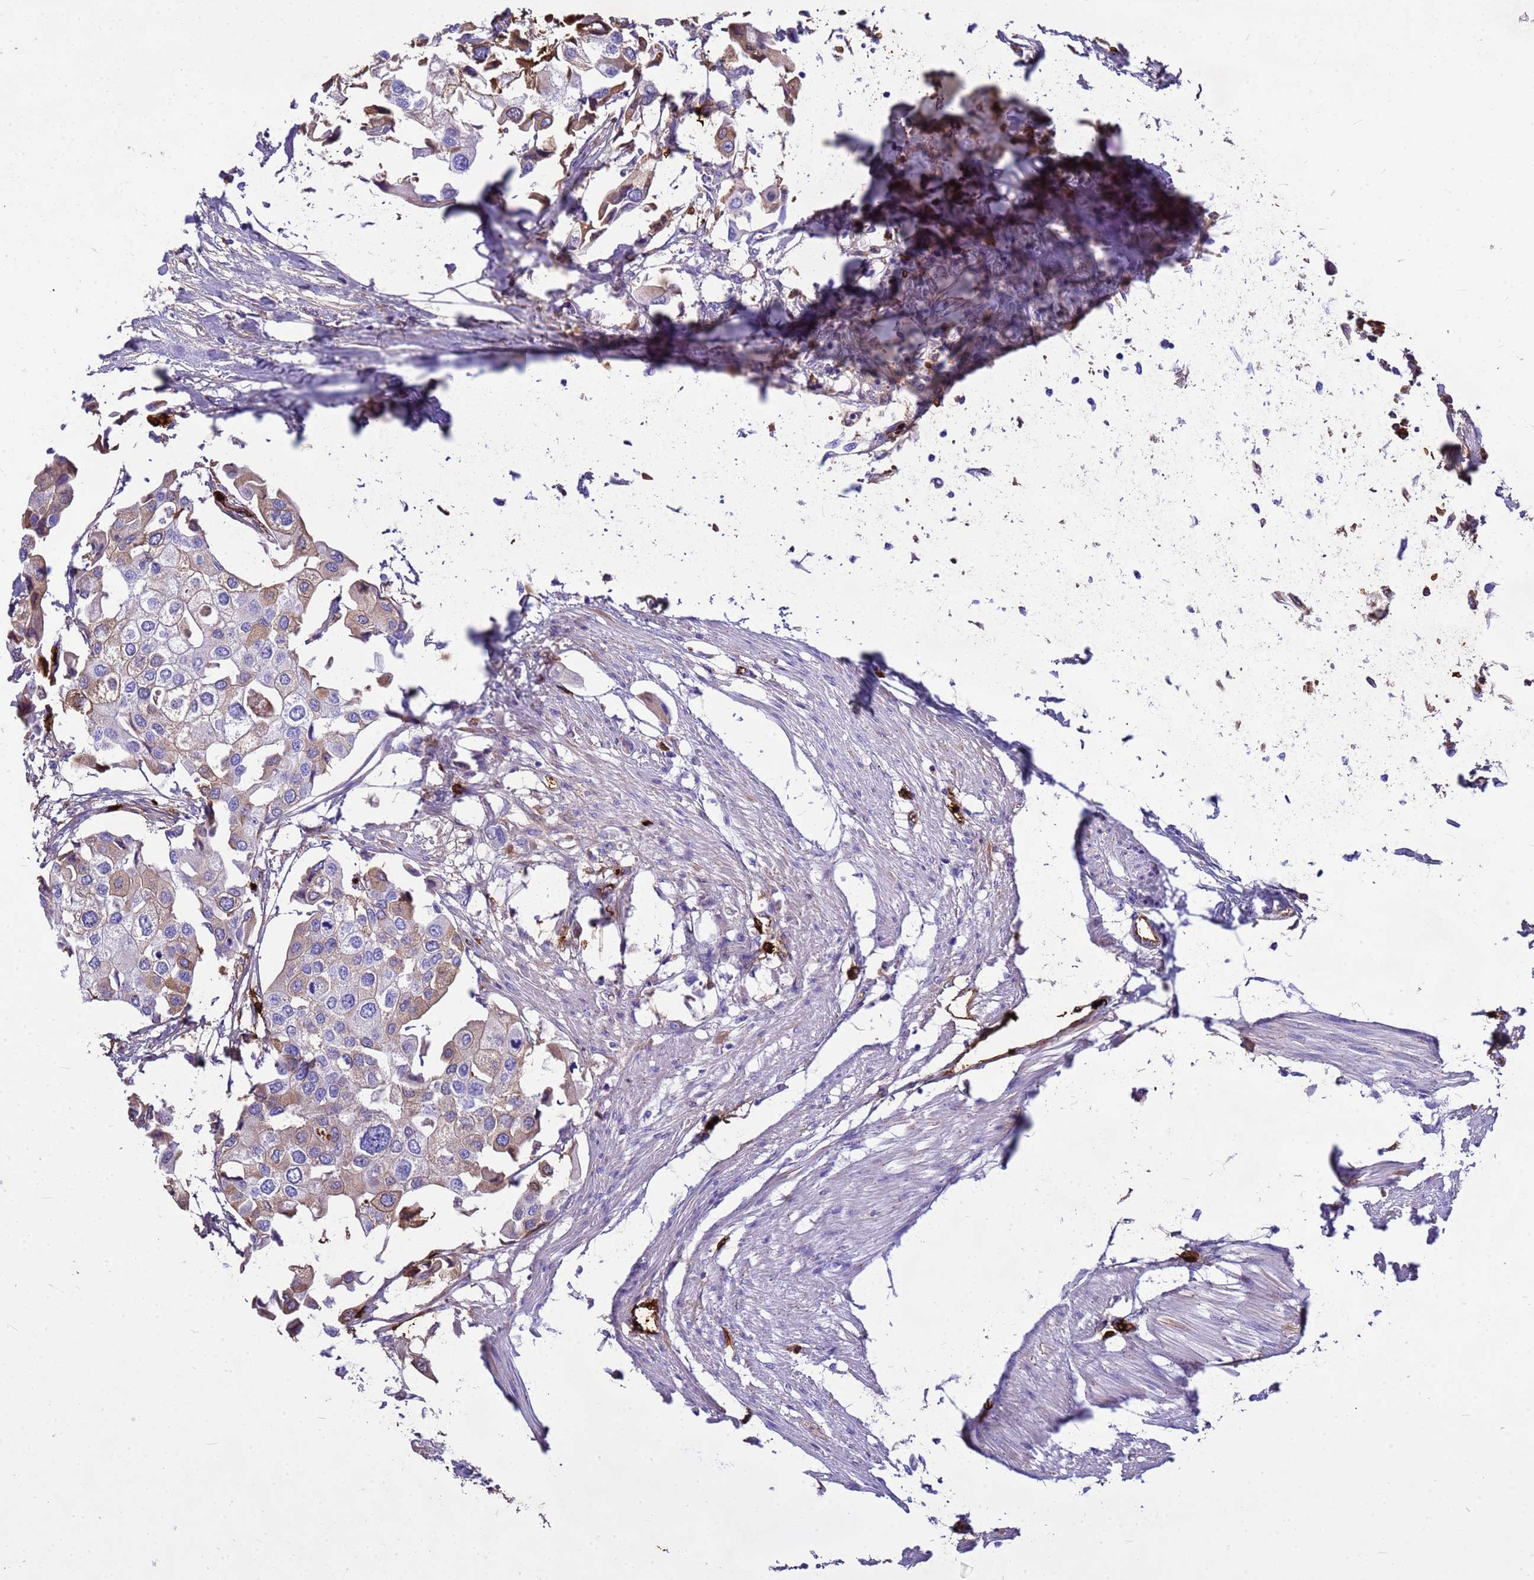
{"staining": {"intensity": "weak", "quantity": "25%-75%", "location": "cytoplasmic/membranous"}, "tissue": "urothelial cancer", "cell_type": "Tumor cells", "image_type": "cancer", "snomed": [{"axis": "morphology", "description": "Urothelial carcinoma, High grade"}, {"axis": "topography", "description": "Urinary bladder"}], "caption": "Human urothelial cancer stained with a protein marker displays weak staining in tumor cells.", "gene": "HBA2", "patient": {"sex": "male", "age": 64}}